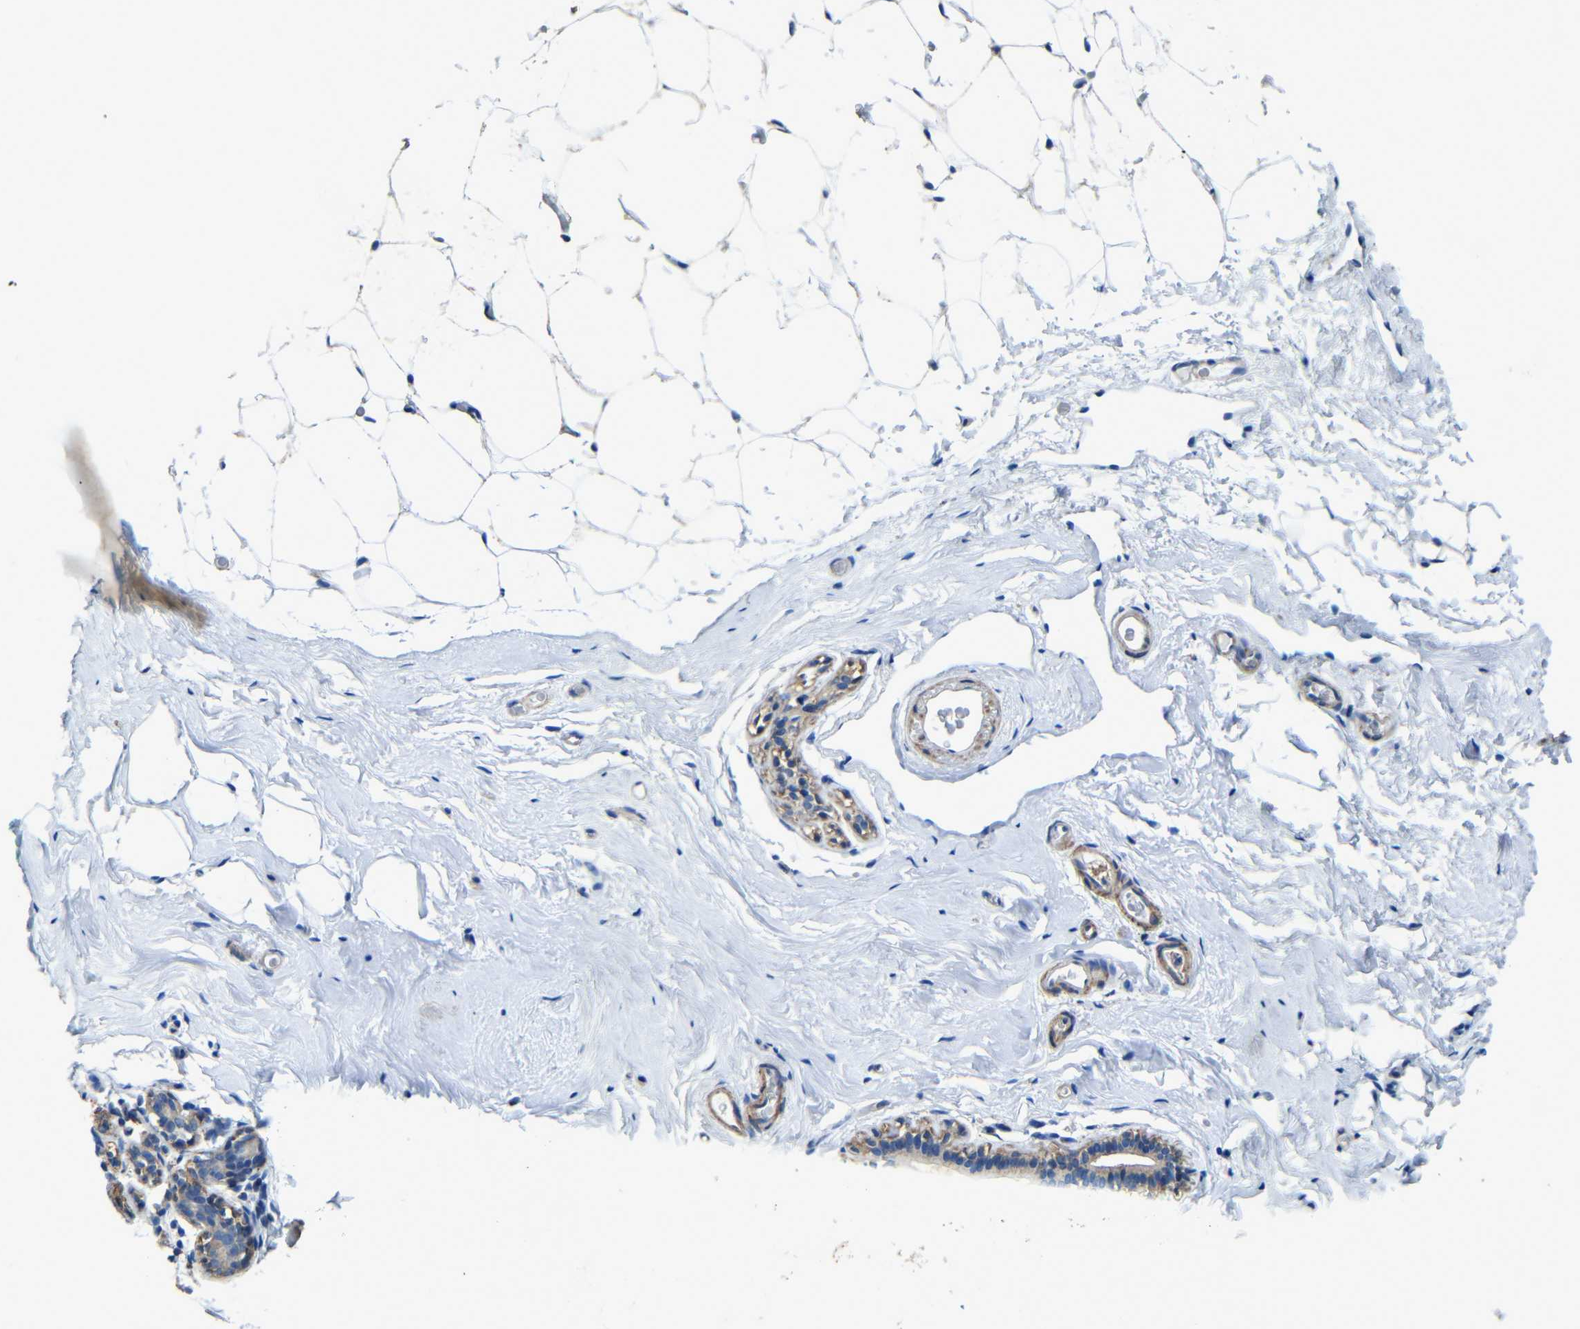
{"staining": {"intensity": "negative", "quantity": "none", "location": "none"}, "tissue": "breast", "cell_type": "Adipocytes", "image_type": "normal", "snomed": [{"axis": "morphology", "description": "Normal tissue, NOS"}, {"axis": "topography", "description": "Breast"}], "caption": "Immunohistochemical staining of benign breast exhibits no significant staining in adipocytes.", "gene": "INTS6L", "patient": {"sex": "female", "age": 75}}